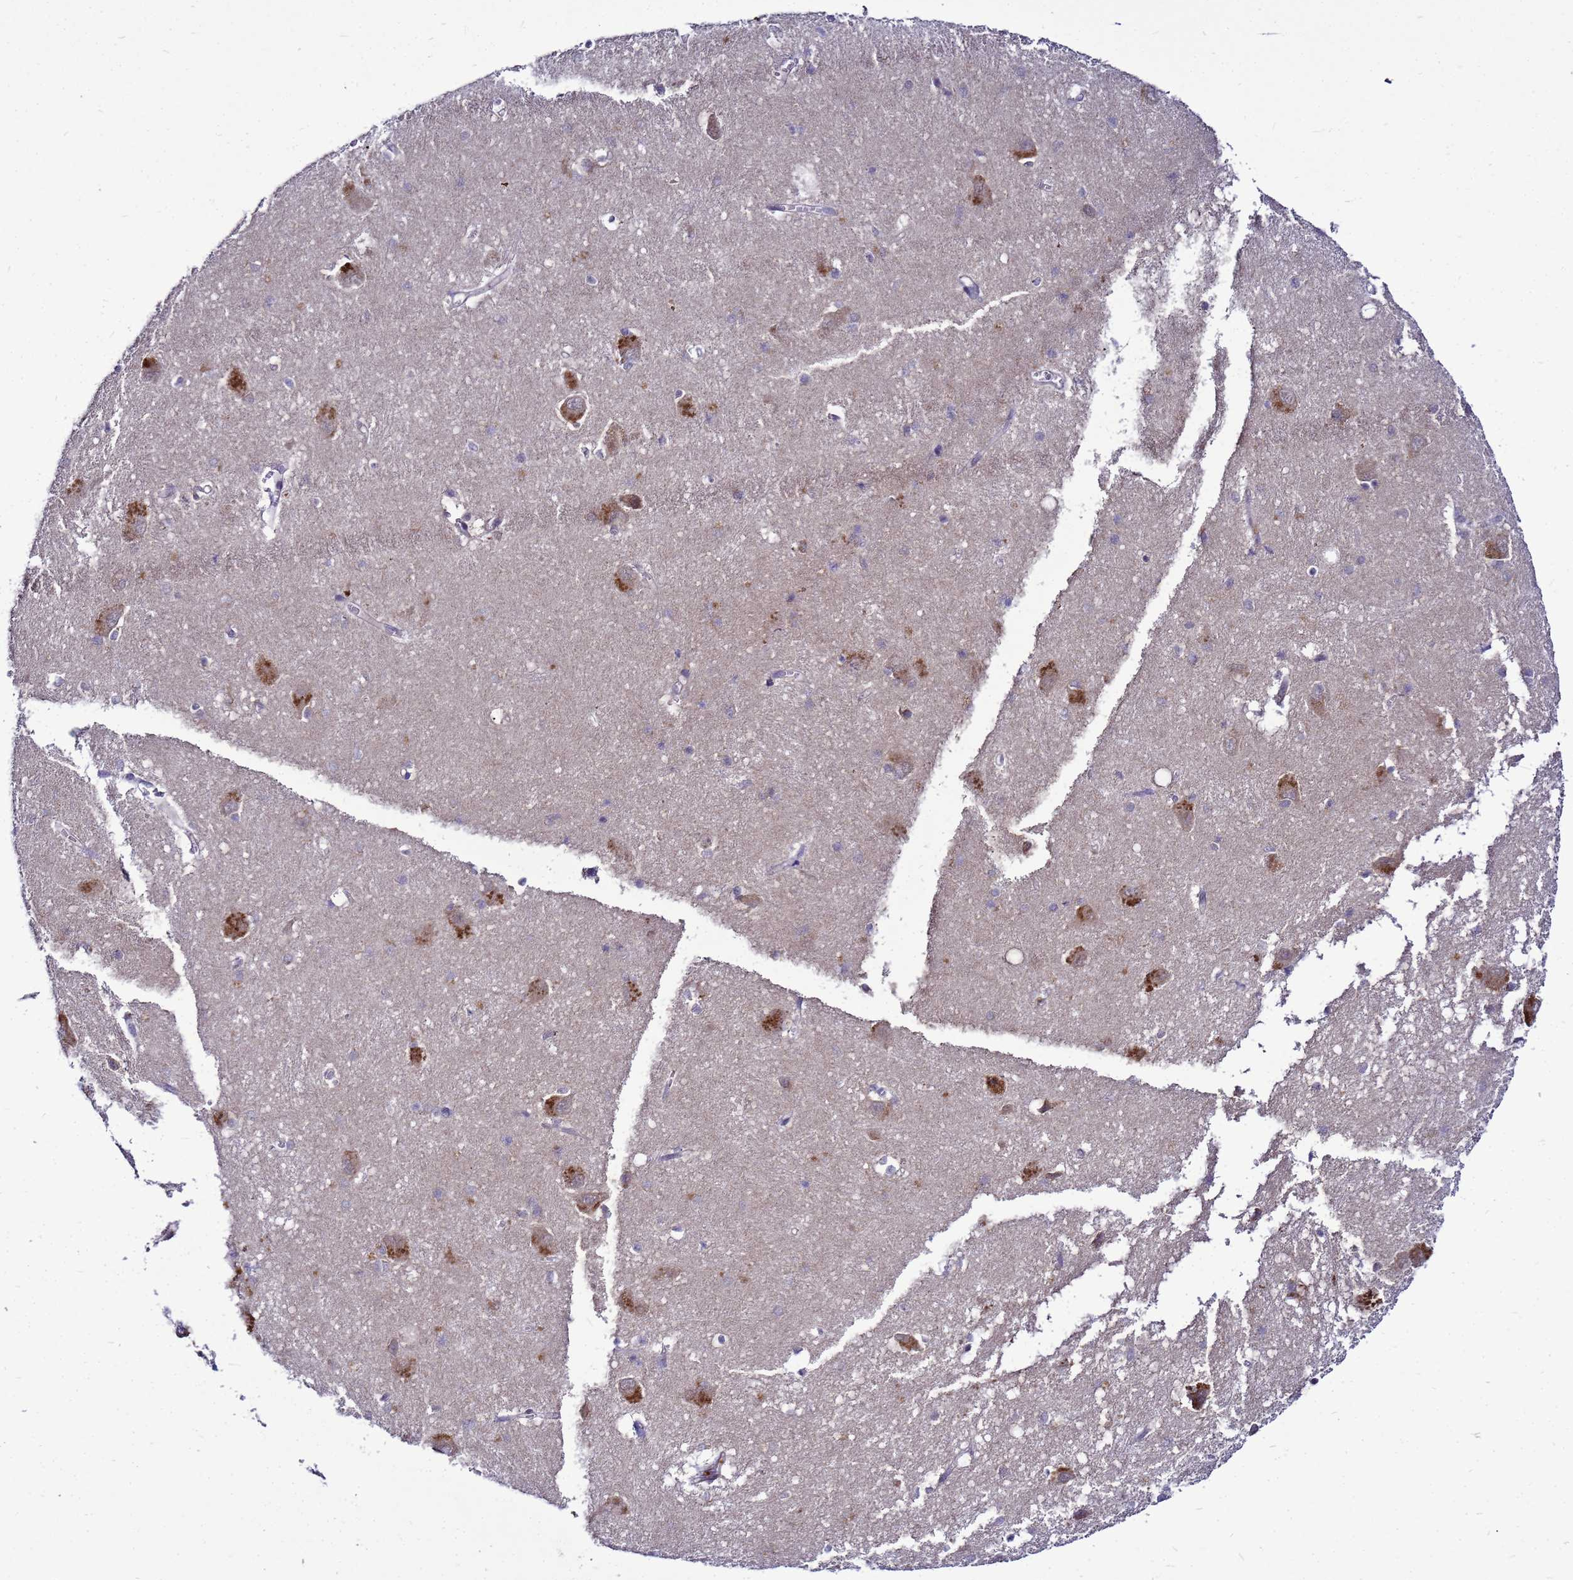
{"staining": {"intensity": "negative", "quantity": "none", "location": "none"}, "tissue": "caudate", "cell_type": "Glial cells", "image_type": "normal", "snomed": [{"axis": "morphology", "description": "Normal tissue, NOS"}, {"axis": "topography", "description": "Lateral ventricle wall"}], "caption": "A micrograph of caudate stained for a protein demonstrates no brown staining in glial cells.", "gene": "SAT1", "patient": {"sex": "male", "age": 37}}